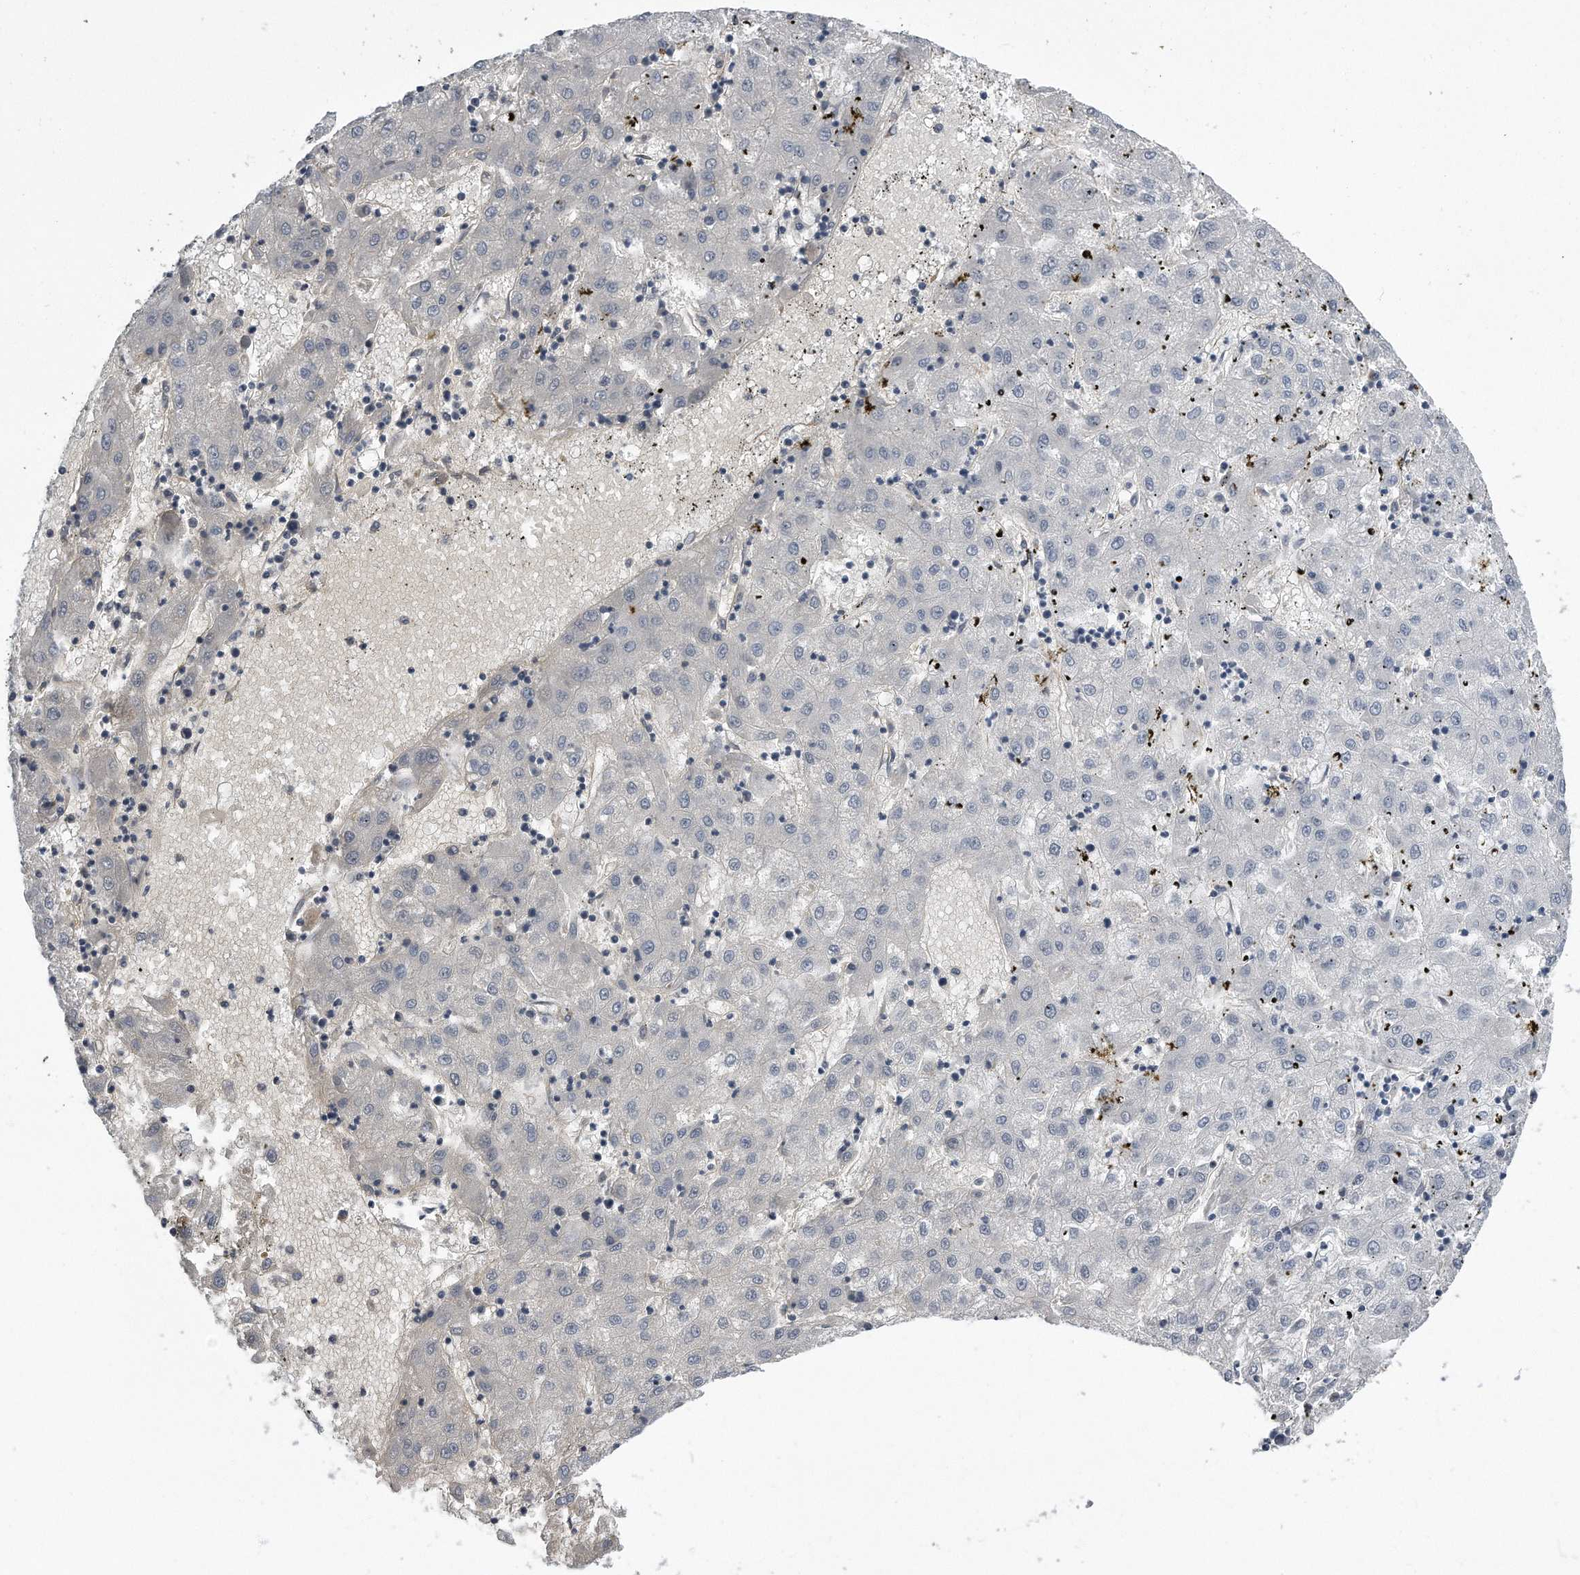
{"staining": {"intensity": "negative", "quantity": "none", "location": "none"}, "tissue": "liver cancer", "cell_type": "Tumor cells", "image_type": "cancer", "snomed": [{"axis": "morphology", "description": "Carcinoma, Hepatocellular, NOS"}, {"axis": "topography", "description": "Liver"}], "caption": "There is no significant staining in tumor cells of liver cancer (hepatocellular carcinoma). The staining was performed using DAB (3,3'-diaminobenzidine) to visualize the protein expression in brown, while the nuclei were stained in blue with hematoxylin (Magnification: 20x).", "gene": "GPC1", "patient": {"sex": "male", "age": 72}}